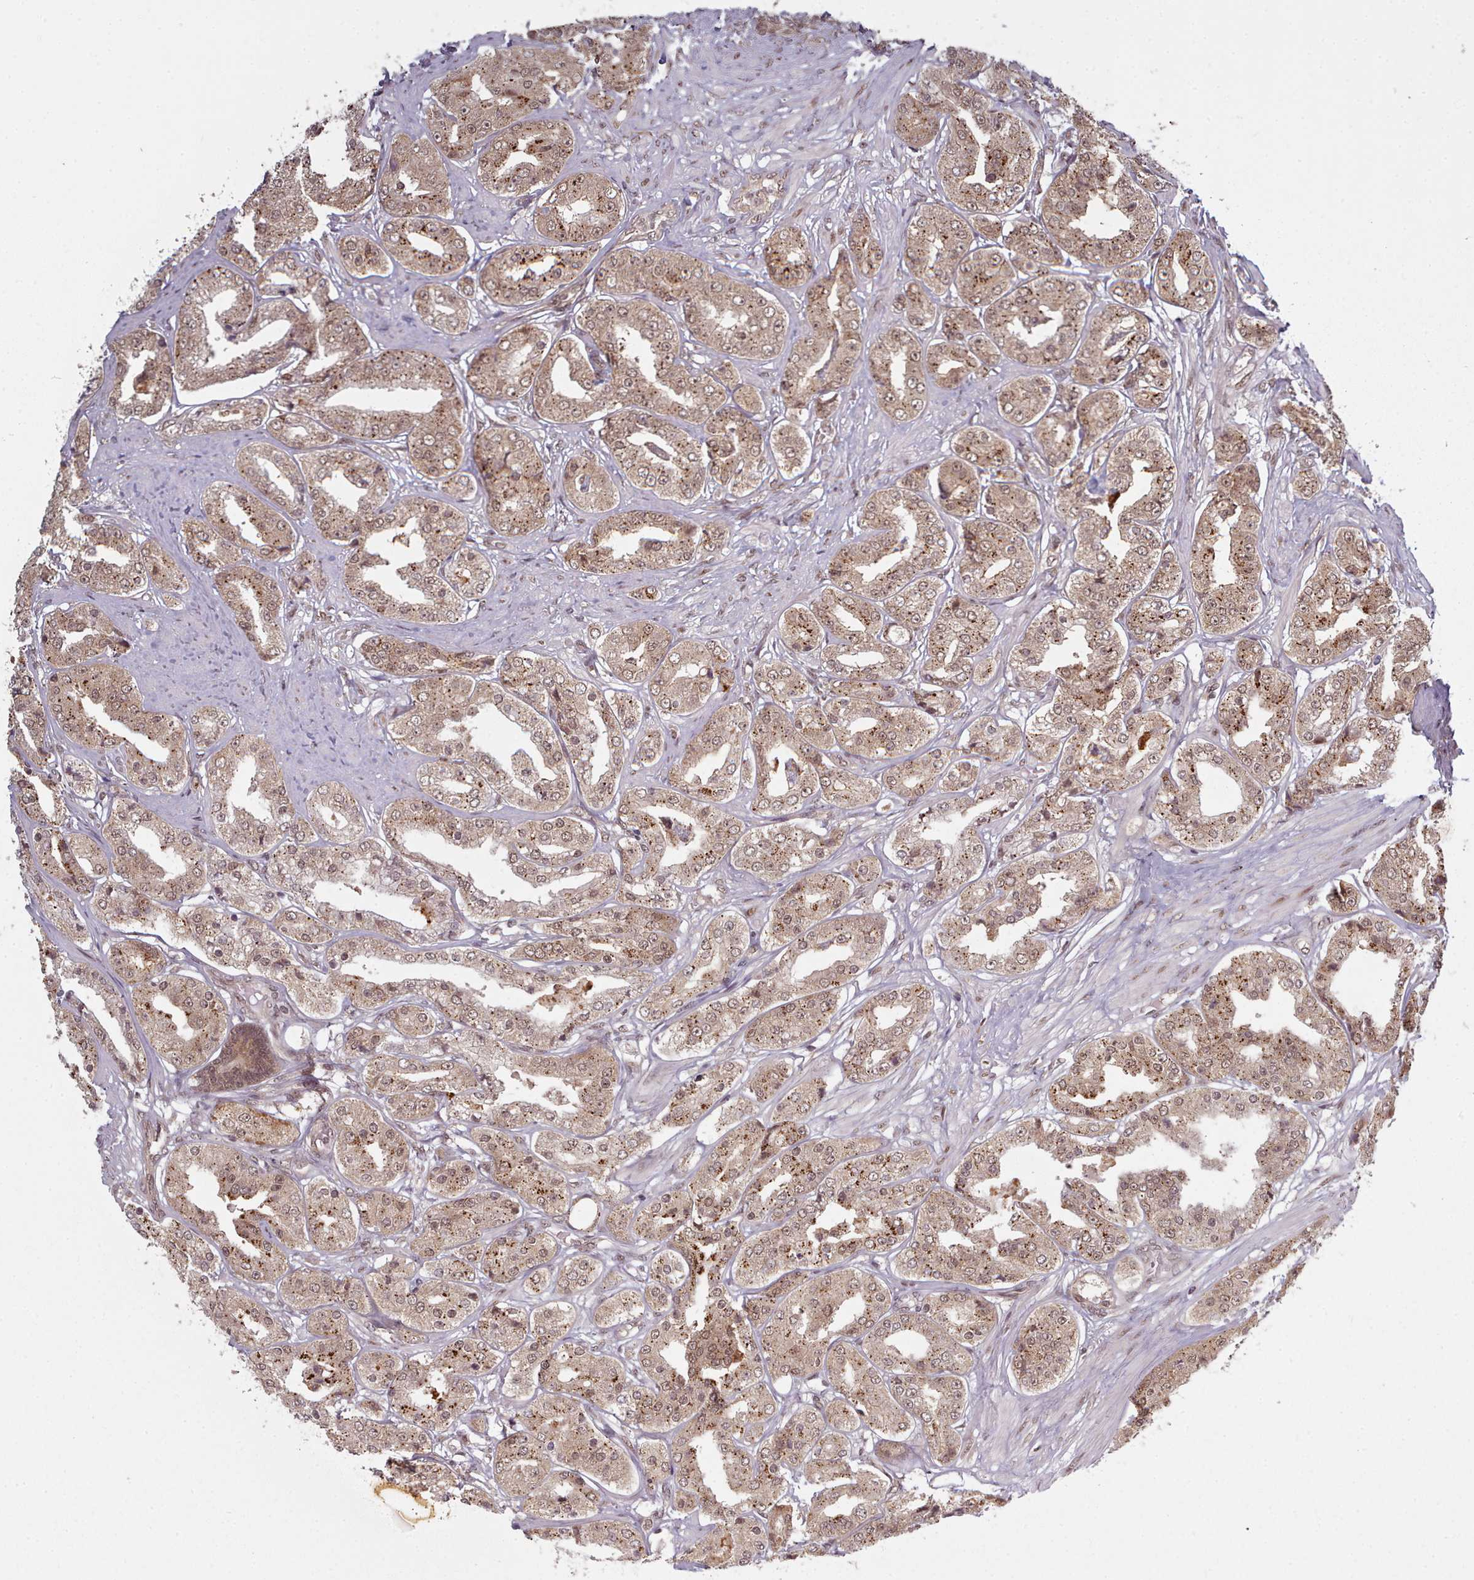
{"staining": {"intensity": "moderate", "quantity": ">75%", "location": "cytoplasmic/membranous,nuclear"}, "tissue": "prostate cancer", "cell_type": "Tumor cells", "image_type": "cancer", "snomed": [{"axis": "morphology", "description": "Adenocarcinoma, High grade"}, {"axis": "topography", "description": "Prostate"}], "caption": "Moderate cytoplasmic/membranous and nuclear staining for a protein is appreciated in approximately >75% of tumor cells of high-grade adenocarcinoma (prostate) using immunohistochemistry (IHC).", "gene": "DHX8", "patient": {"sex": "male", "age": 63}}